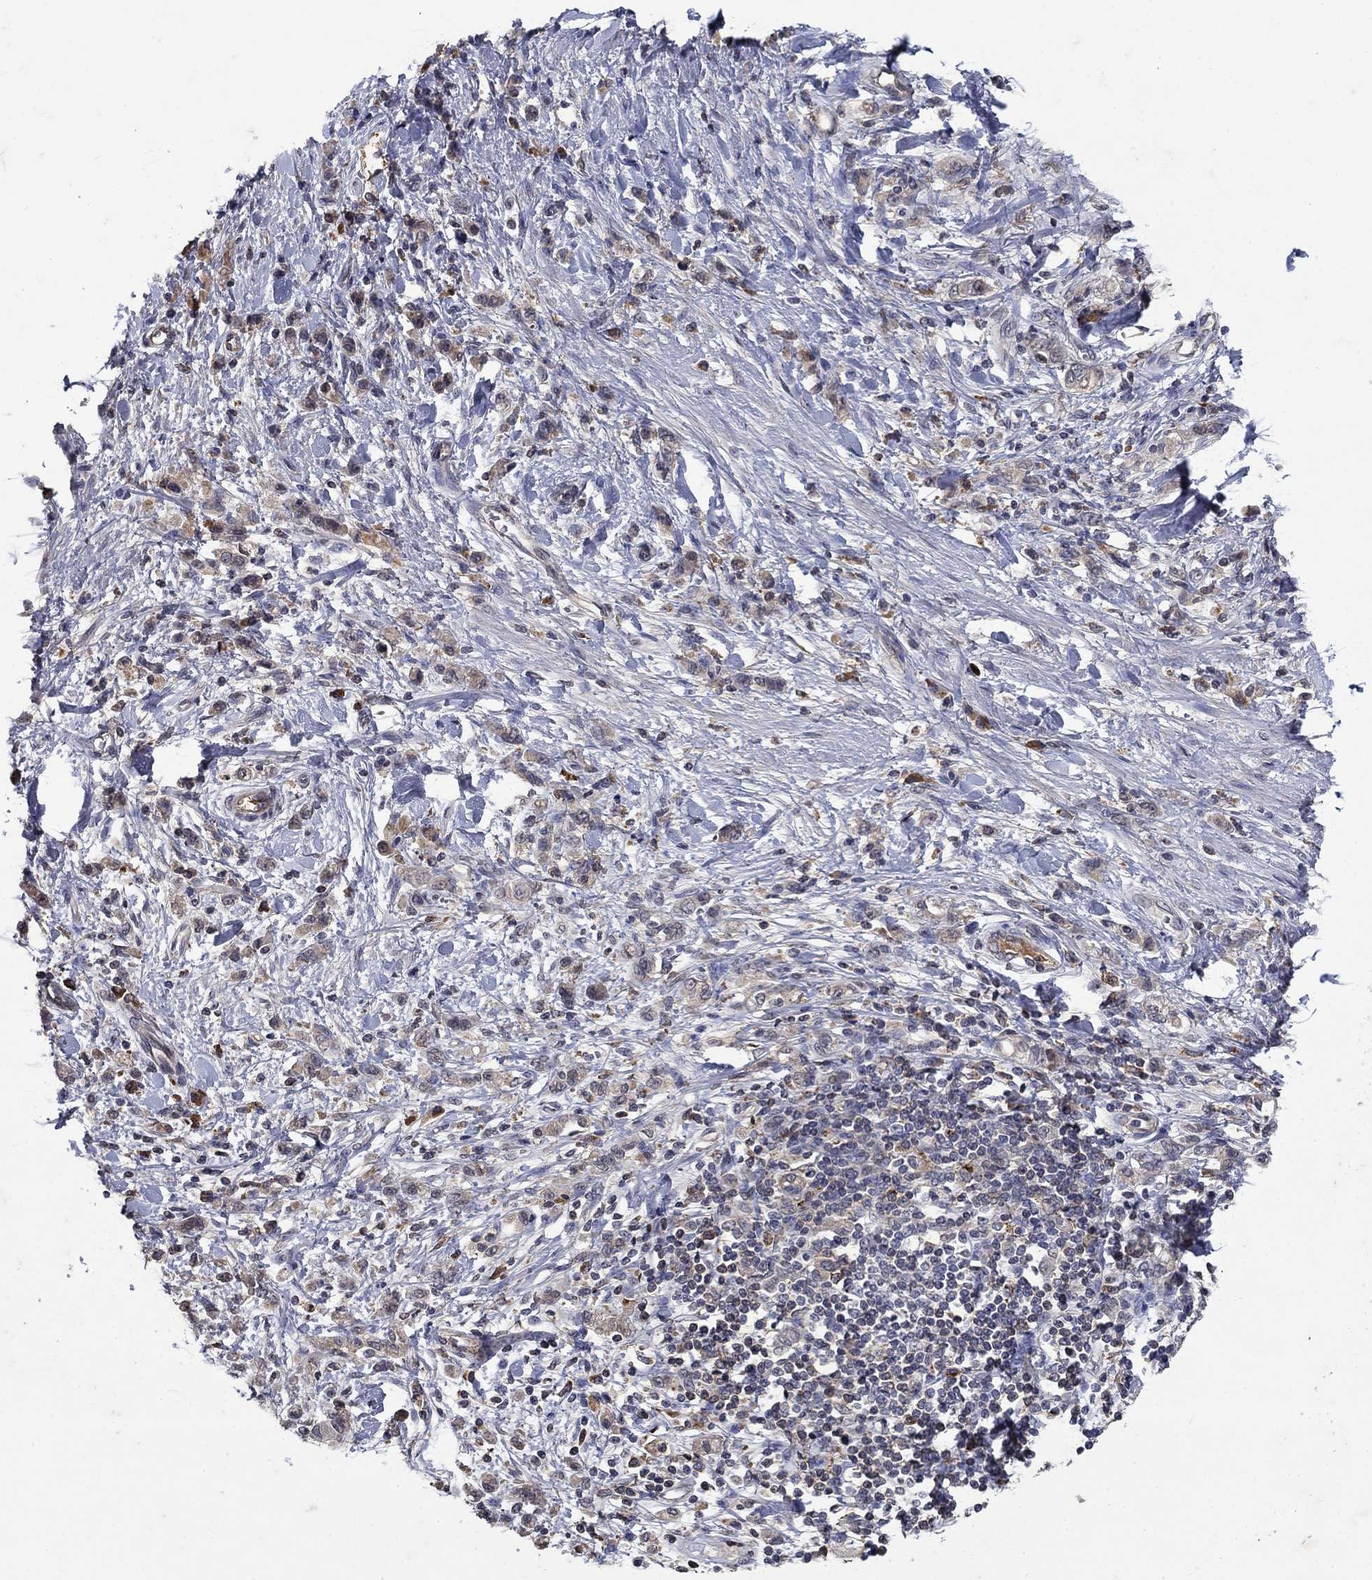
{"staining": {"intensity": "weak", "quantity": "25%-75%", "location": "cytoplasmic/membranous"}, "tissue": "stomach cancer", "cell_type": "Tumor cells", "image_type": "cancer", "snomed": [{"axis": "morphology", "description": "Adenocarcinoma, NOS"}, {"axis": "topography", "description": "Stomach"}], "caption": "IHC photomicrograph of neoplastic tissue: stomach cancer stained using immunohistochemistry (IHC) displays low levels of weak protein expression localized specifically in the cytoplasmic/membranous of tumor cells, appearing as a cytoplasmic/membranous brown color.", "gene": "NPC2", "patient": {"sex": "male", "age": 77}}